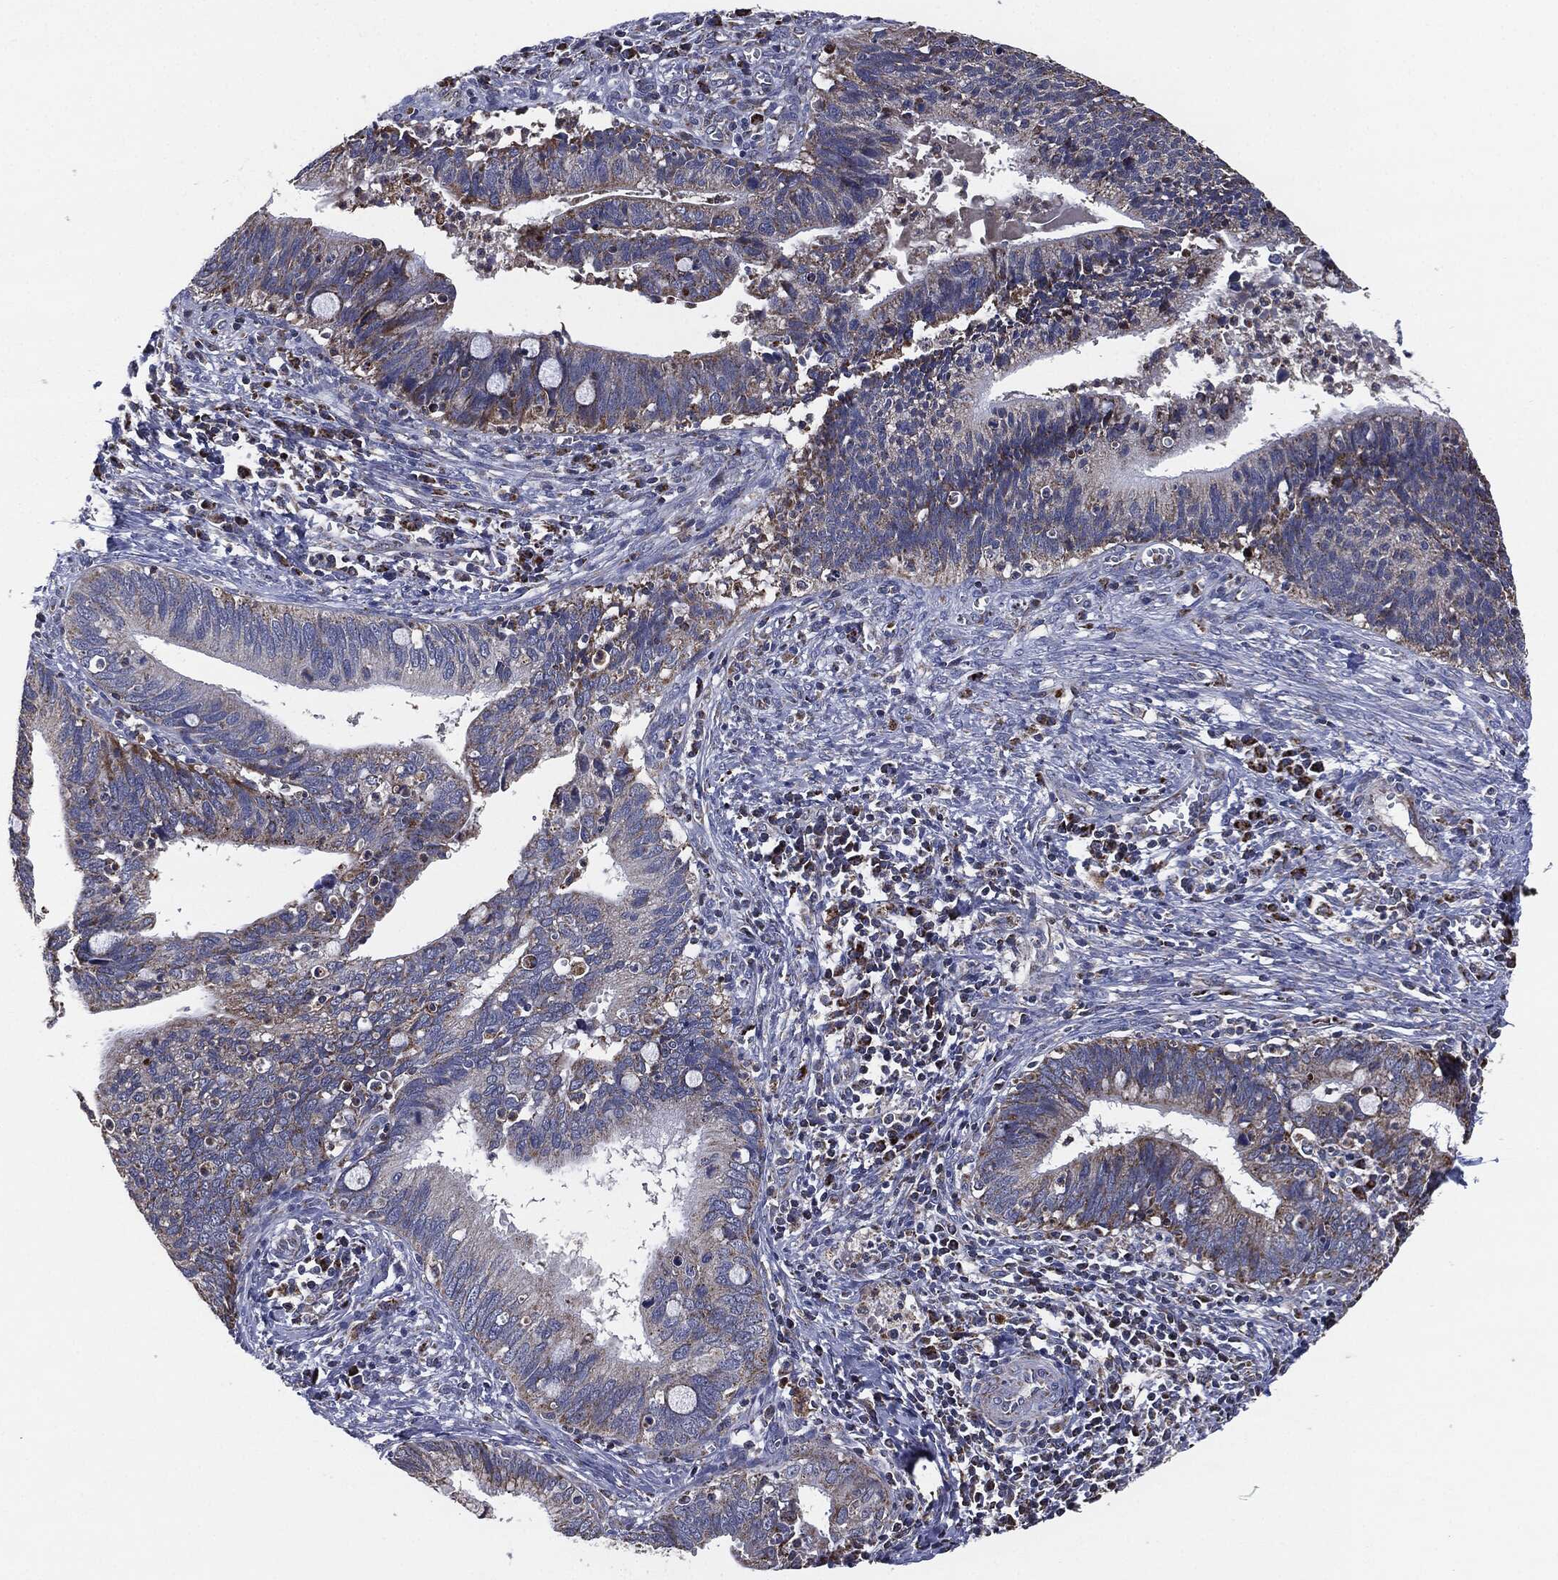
{"staining": {"intensity": "moderate", "quantity": "<25%", "location": "cytoplasmic/membranous"}, "tissue": "cervical cancer", "cell_type": "Tumor cells", "image_type": "cancer", "snomed": [{"axis": "morphology", "description": "Adenocarcinoma, NOS"}, {"axis": "topography", "description": "Cervix"}], "caption": "Immunohistochemistry (IHC) (DAB) staining of human cervical adenocarcinoma displays moderate cytoplasmic/membranous protein staining in about <25% of tumor cells. The protein of interest is shown in brown color, while the nuclei are stained blue.", "gene": "NDUFV2", "patient": {"sex": "female", "age": 42}}